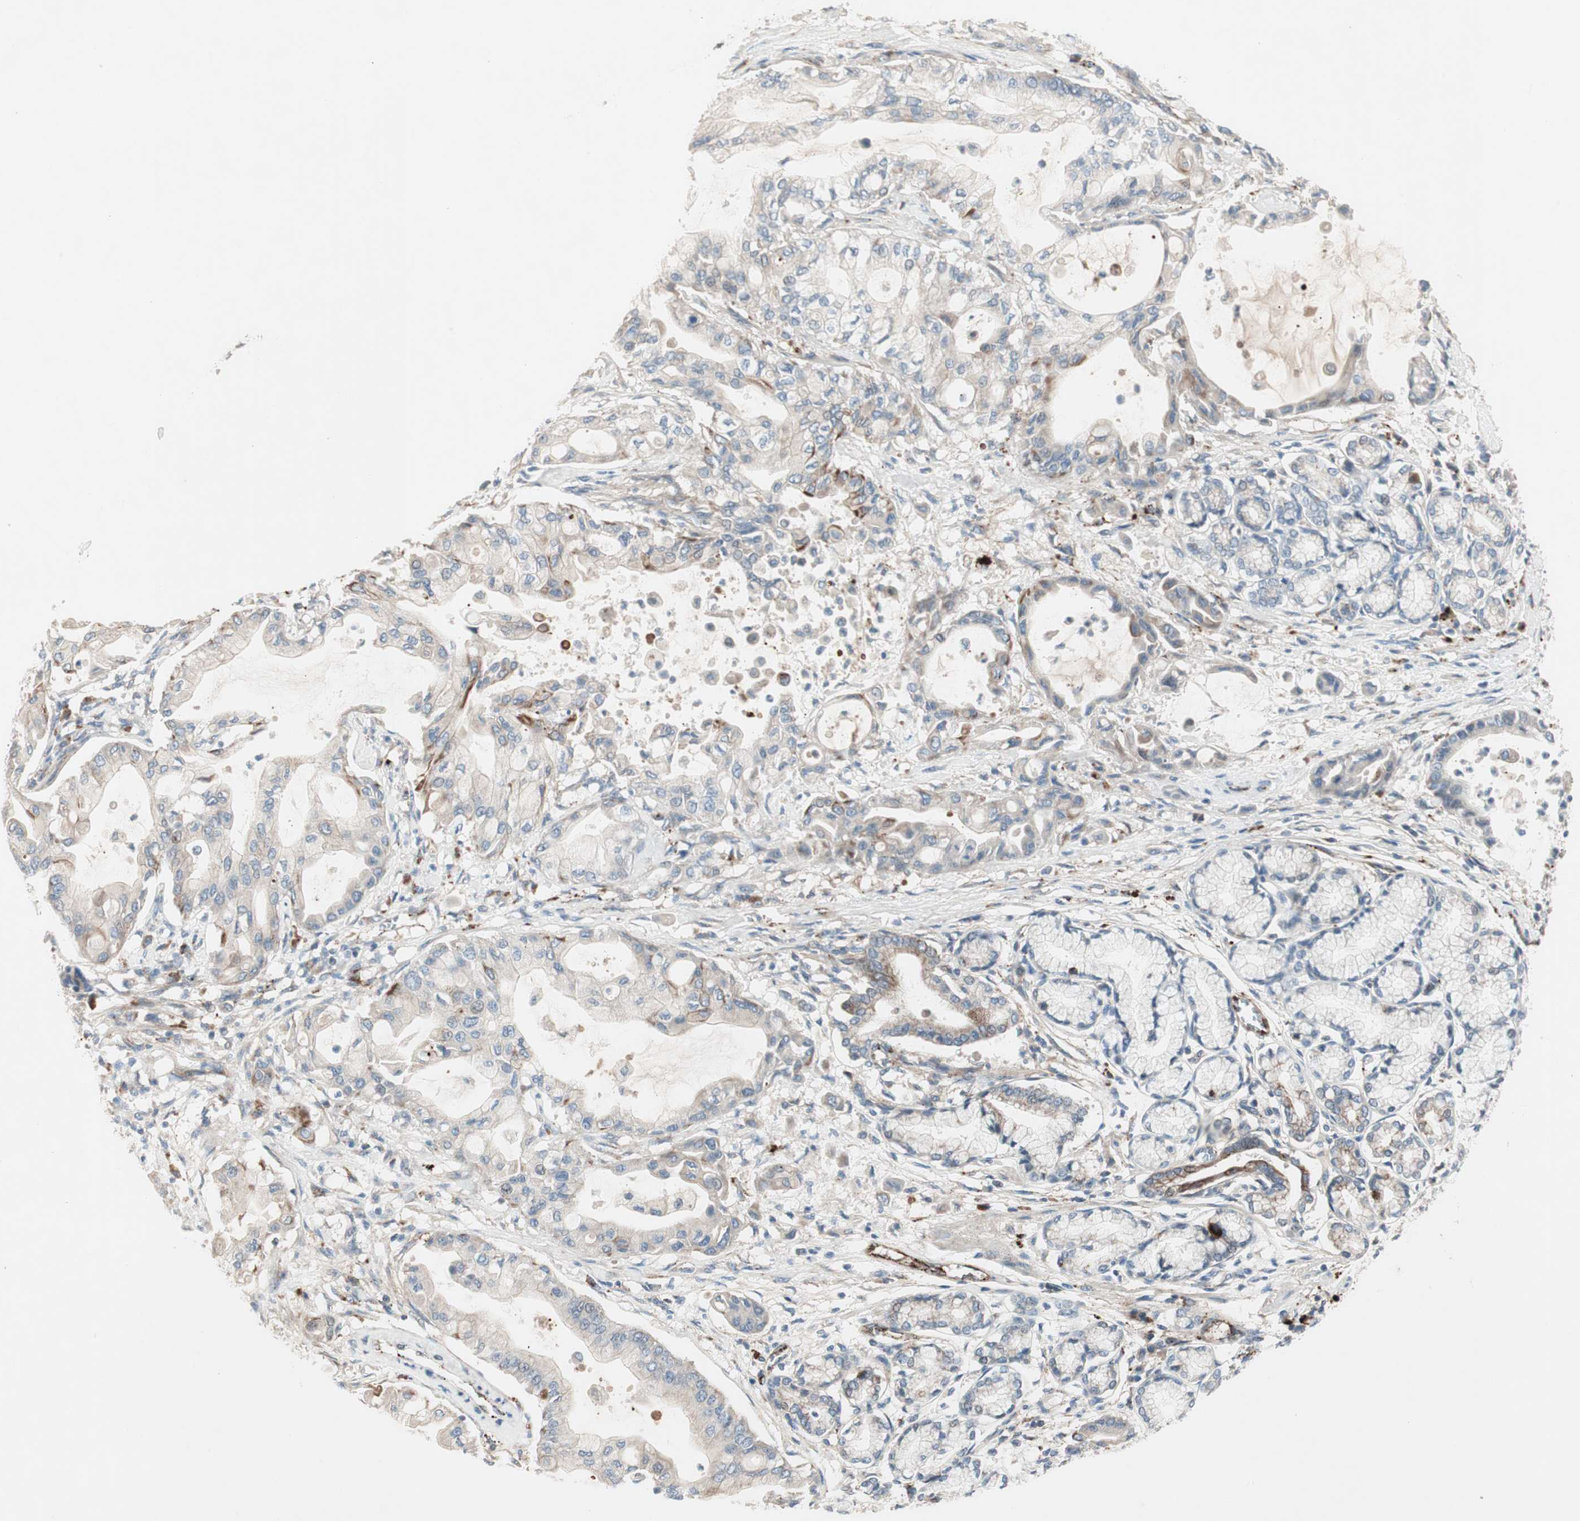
{"staining": {"intensity": "weak", "quantity": "25%-75%", "location": "cytoplasmic/membranous"}, "tissue": "pancreatic cancer", "cell_type": "Tumor cells", "image_type": "cancer", "snomed": [{"axis": "morphology", "description": "Adenocarcinoma, NOS"}, {"axis": "morphology", "description": "Adenocarcinoma, metastatic, NOS"}, {"axis": "topography", "description": "Lymph node"}, {"axis": "topography", "description": "Pancreas"}, {"axis": "topography", "description": "Duodenum"}], "caption": "Immunohistochemical staining of human pancreatic cancer reveals weak cytoplasmic/membranous protein staining in approximately 25%-75% of tumor cells.", "gene": "FGFR4", "patient": {"sex": "female", "age": 64}}